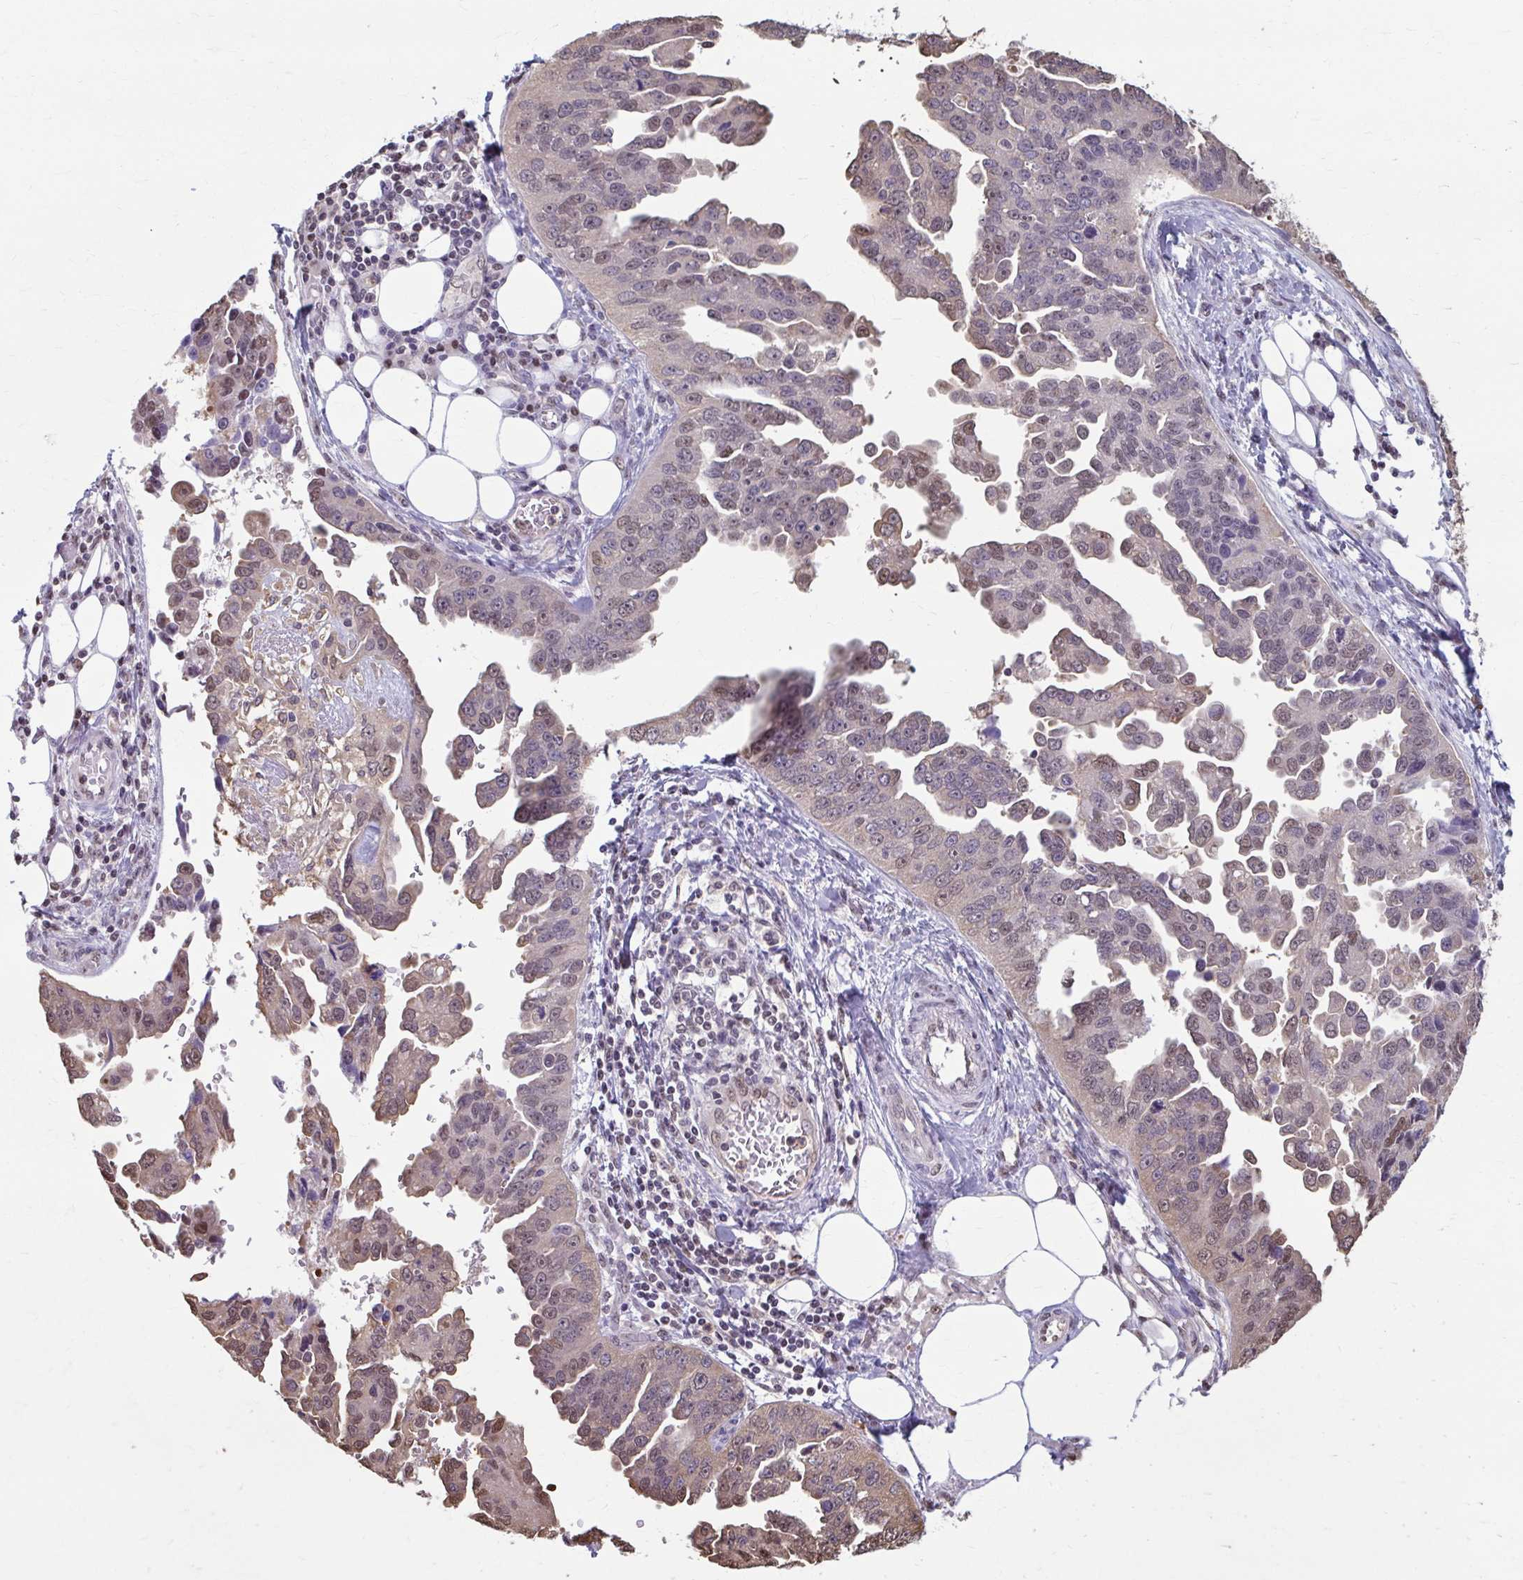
{"staining": {"intensity": "moderate", "quantity": "25%-75%", "location": "nuclear"}, "tissue": "ovarian cancer", "cell_type": "Tumor cells", "image_type": "cancer", "snomed": [{"axis": "morphology", "description": "Cystadenocarcinoma, serous, NOS"}, {"axis": "topography", "description": "Ovary"}], "caption": "DAB (3,3'-diaminobenzidine) immunohistochemical staining of ovarian serous cystadenocarcinoma displays moderate nuclear protein staining in approximately 25%-75% of tumor cells. (IHC, brightfield microscopy, high magnification).", "gene": "ING4", "patient": {"sex": "female", "age": 75}}